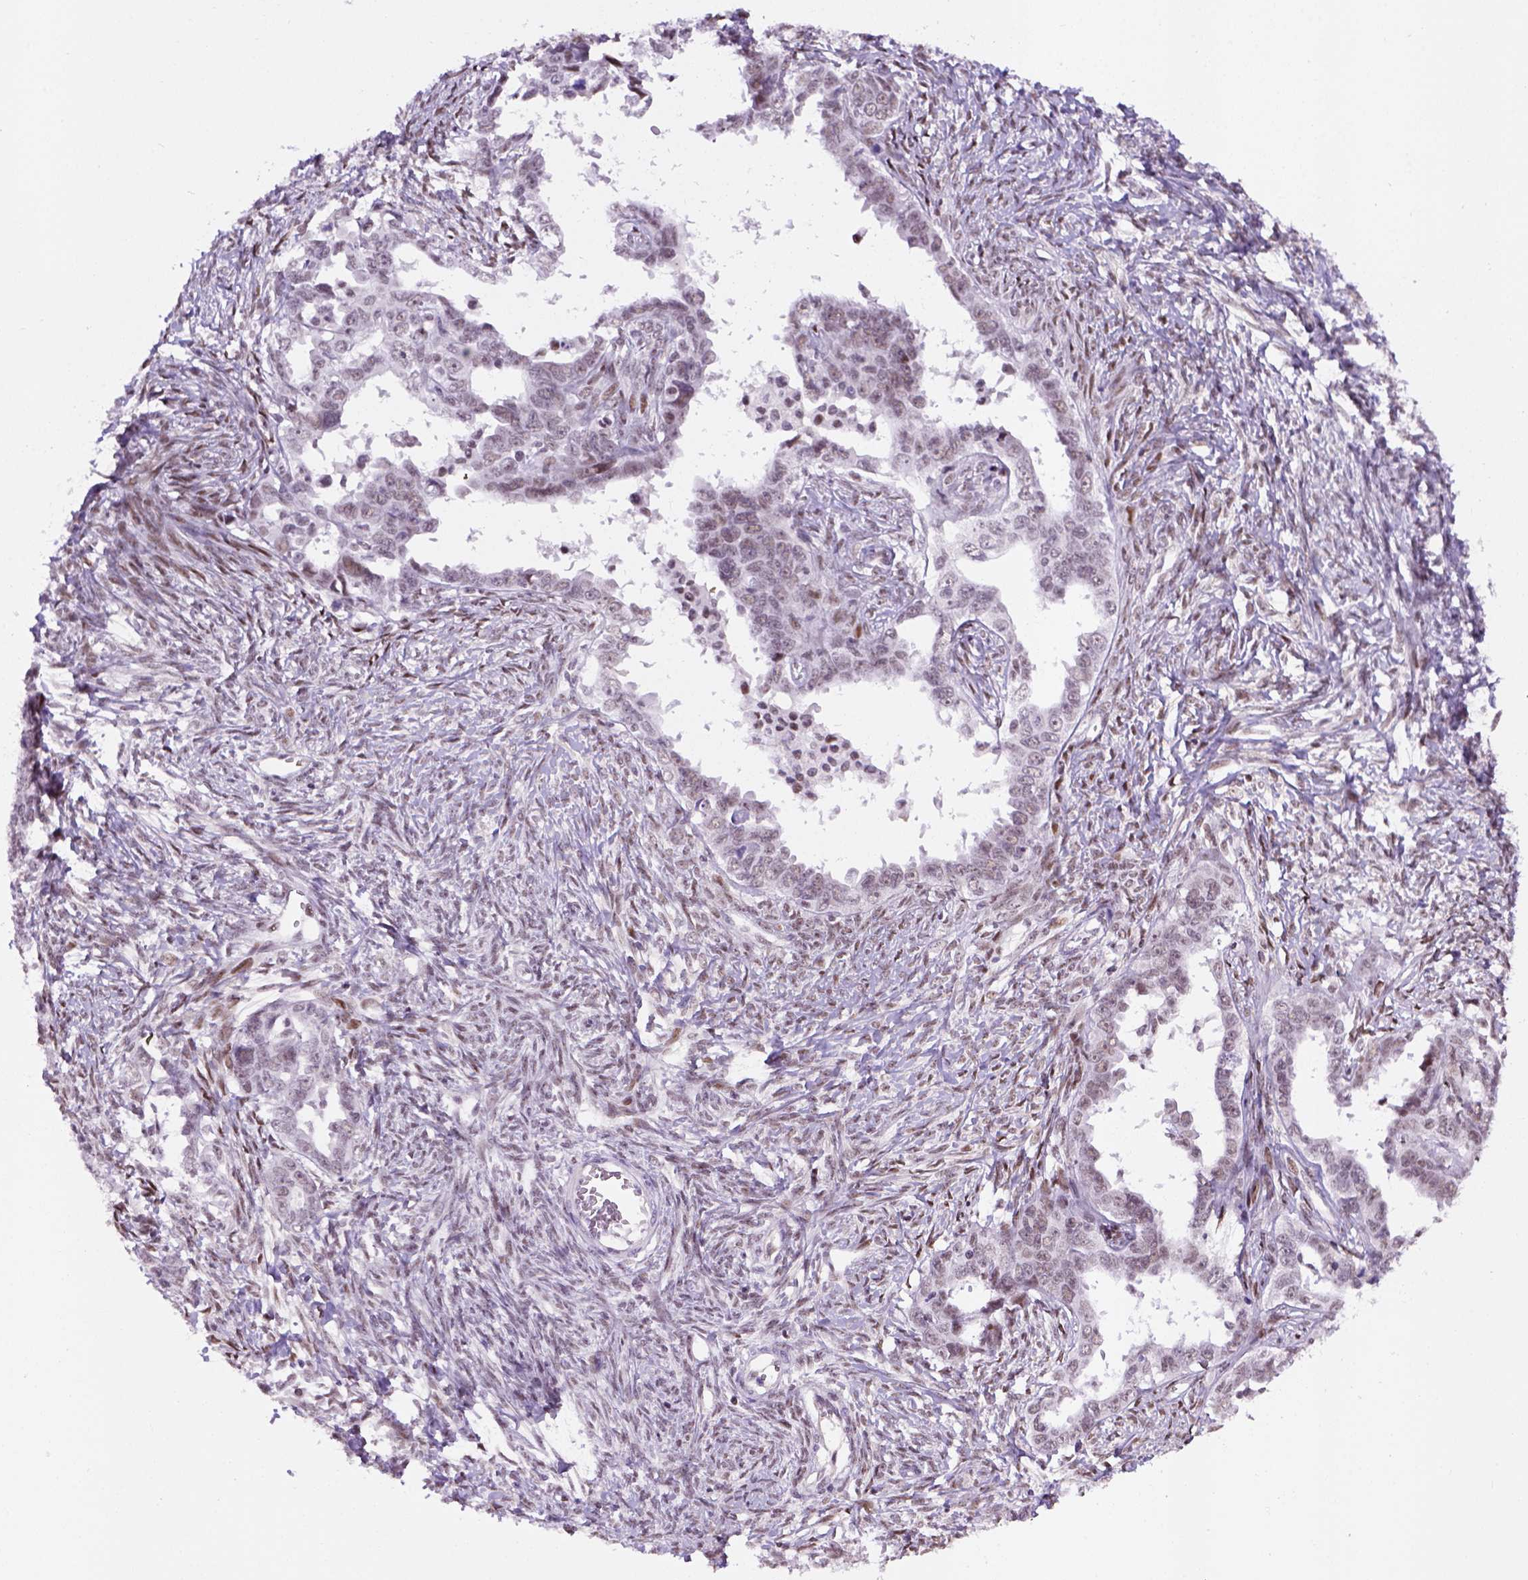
{"staining": {"intensity": "weak", "quantity": "<25%", "location": "nuclear"}, "tissue": "ovarian cancer", "cell_type": "Tumor cells", "image_type": "cancer", "snomed": [{"axis": "morphology", "description": "Cystadenocarcinoma, serous, NOS"}, {"axis": "topography", "description": "Ovary"}], "caption": "An immunohistochemistry photomicrograph of ovarian serous cystadenocarcinoma is shown. There is no staining in tumor cells of ovarian serous cystadenocarcinoma.", "gene": "TBPL1", "patient": {"sex": "female", "age": 69}}